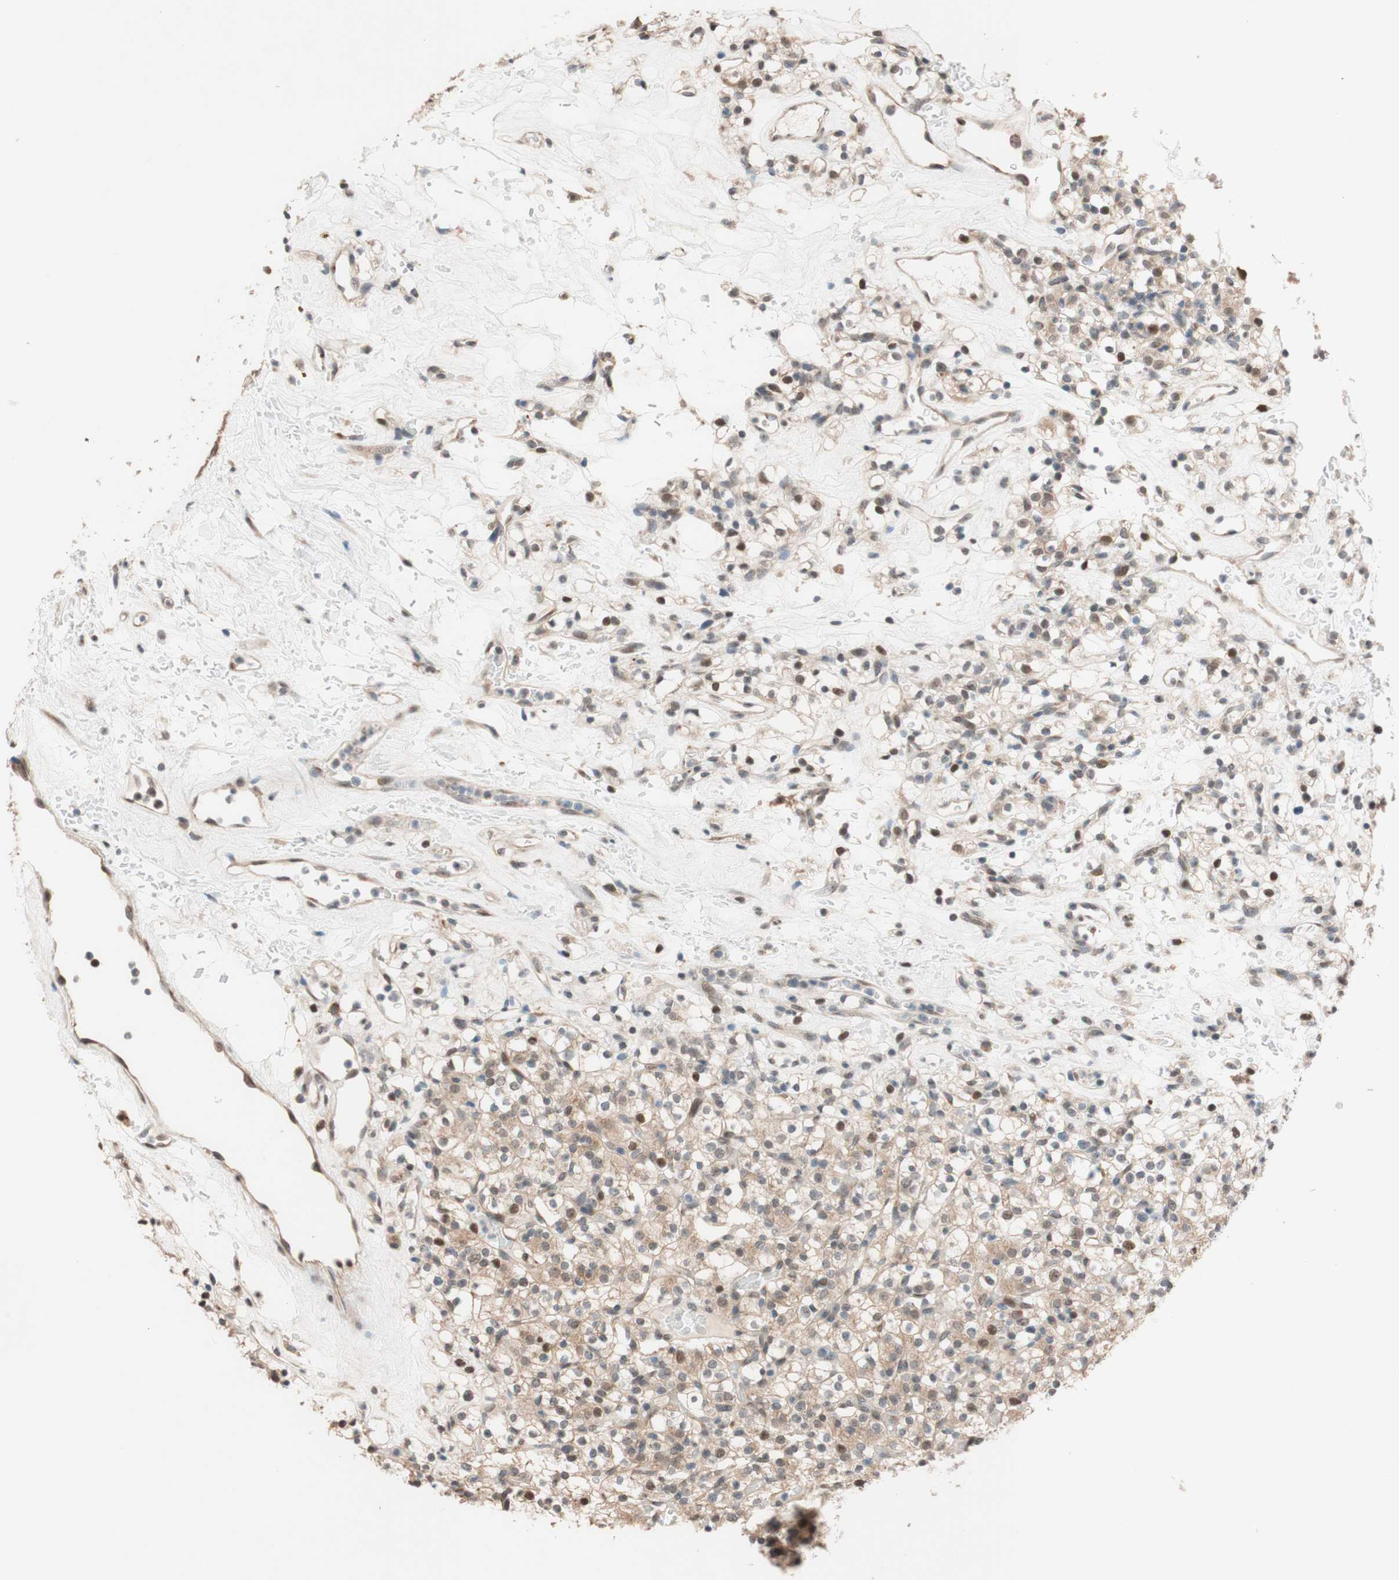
{"staining": {"intensity": "moderate", "quantity": "<25%", "location": "nuclear"}, "tissue": "renal cancer", "cell_type": "Tumor cells", "image_type": "cancer", "snomed": [{"axis": "morphology", "description": "Normal tissue, NOS"}, {"axis": "morphology", "description": "Adenocarcinoma, NOS"}, {"axis": "topography", "description": "Kidney"}], "caption": "Tumor cells exhibit moderate nuclear positivity in about <25% of cells in renal cancer (adenocarcinoma).", "gene": "CCNC", "patient": {"sex": "female", "age": 72}}